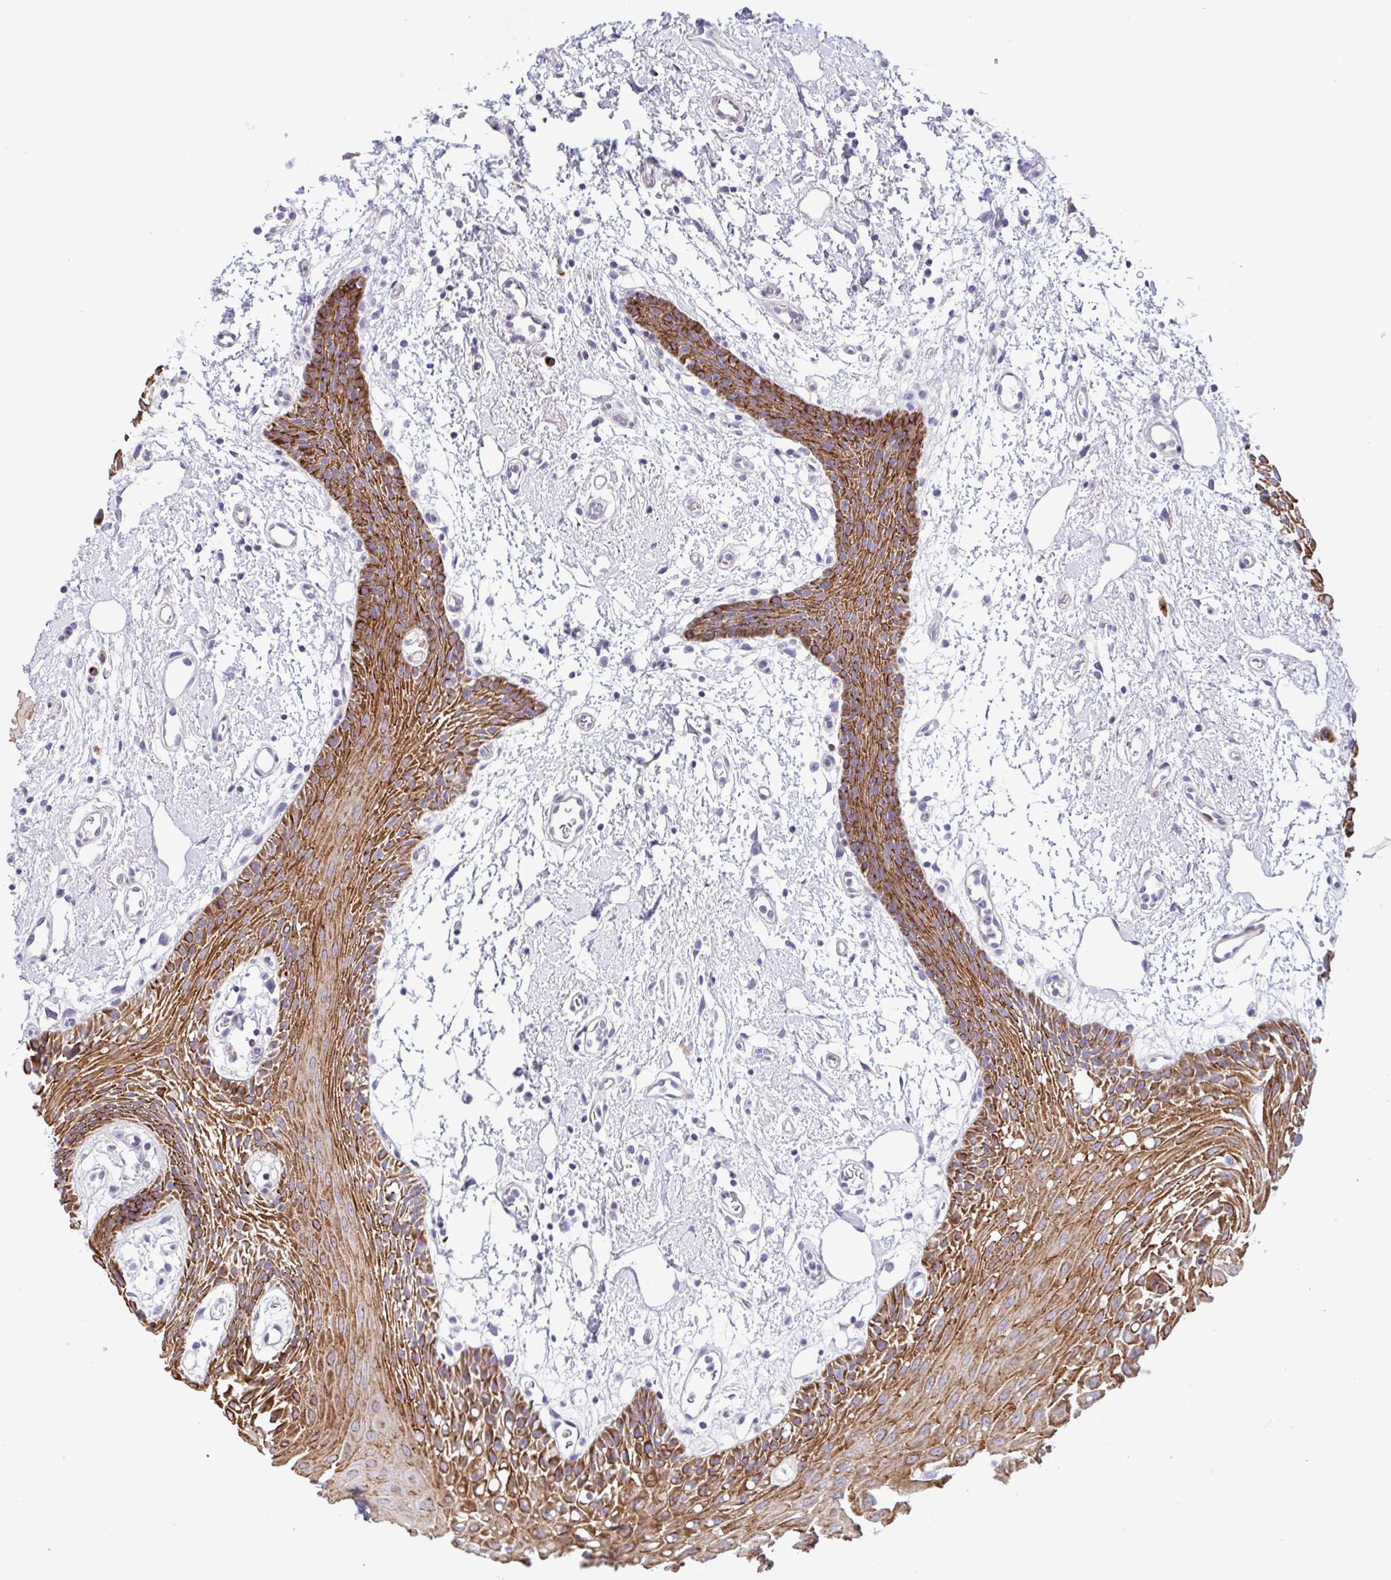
{"staining": {"intensity": "strong", "quantity": ">75%", "location": "cytoplasmic/membranous"}, "tissue": "oral mucosa", "cell_type": "Squamous epithelial cells", "image_type": "normal", "snomed": [{"axis": "morphology", "description": "Normal tissue, NOS"}, {"axis": "topography", "description": "Oral tissue"}], "caption": "A micrograph showing strong cytoplasmic/membranous staining in about >75% of squamous epithelial cells in unremarkable oral mucosa, as visualized by brown immunohistochemical staining.", "gene": "FBXL20", "patient": {"sex": "female", "age": 59}}